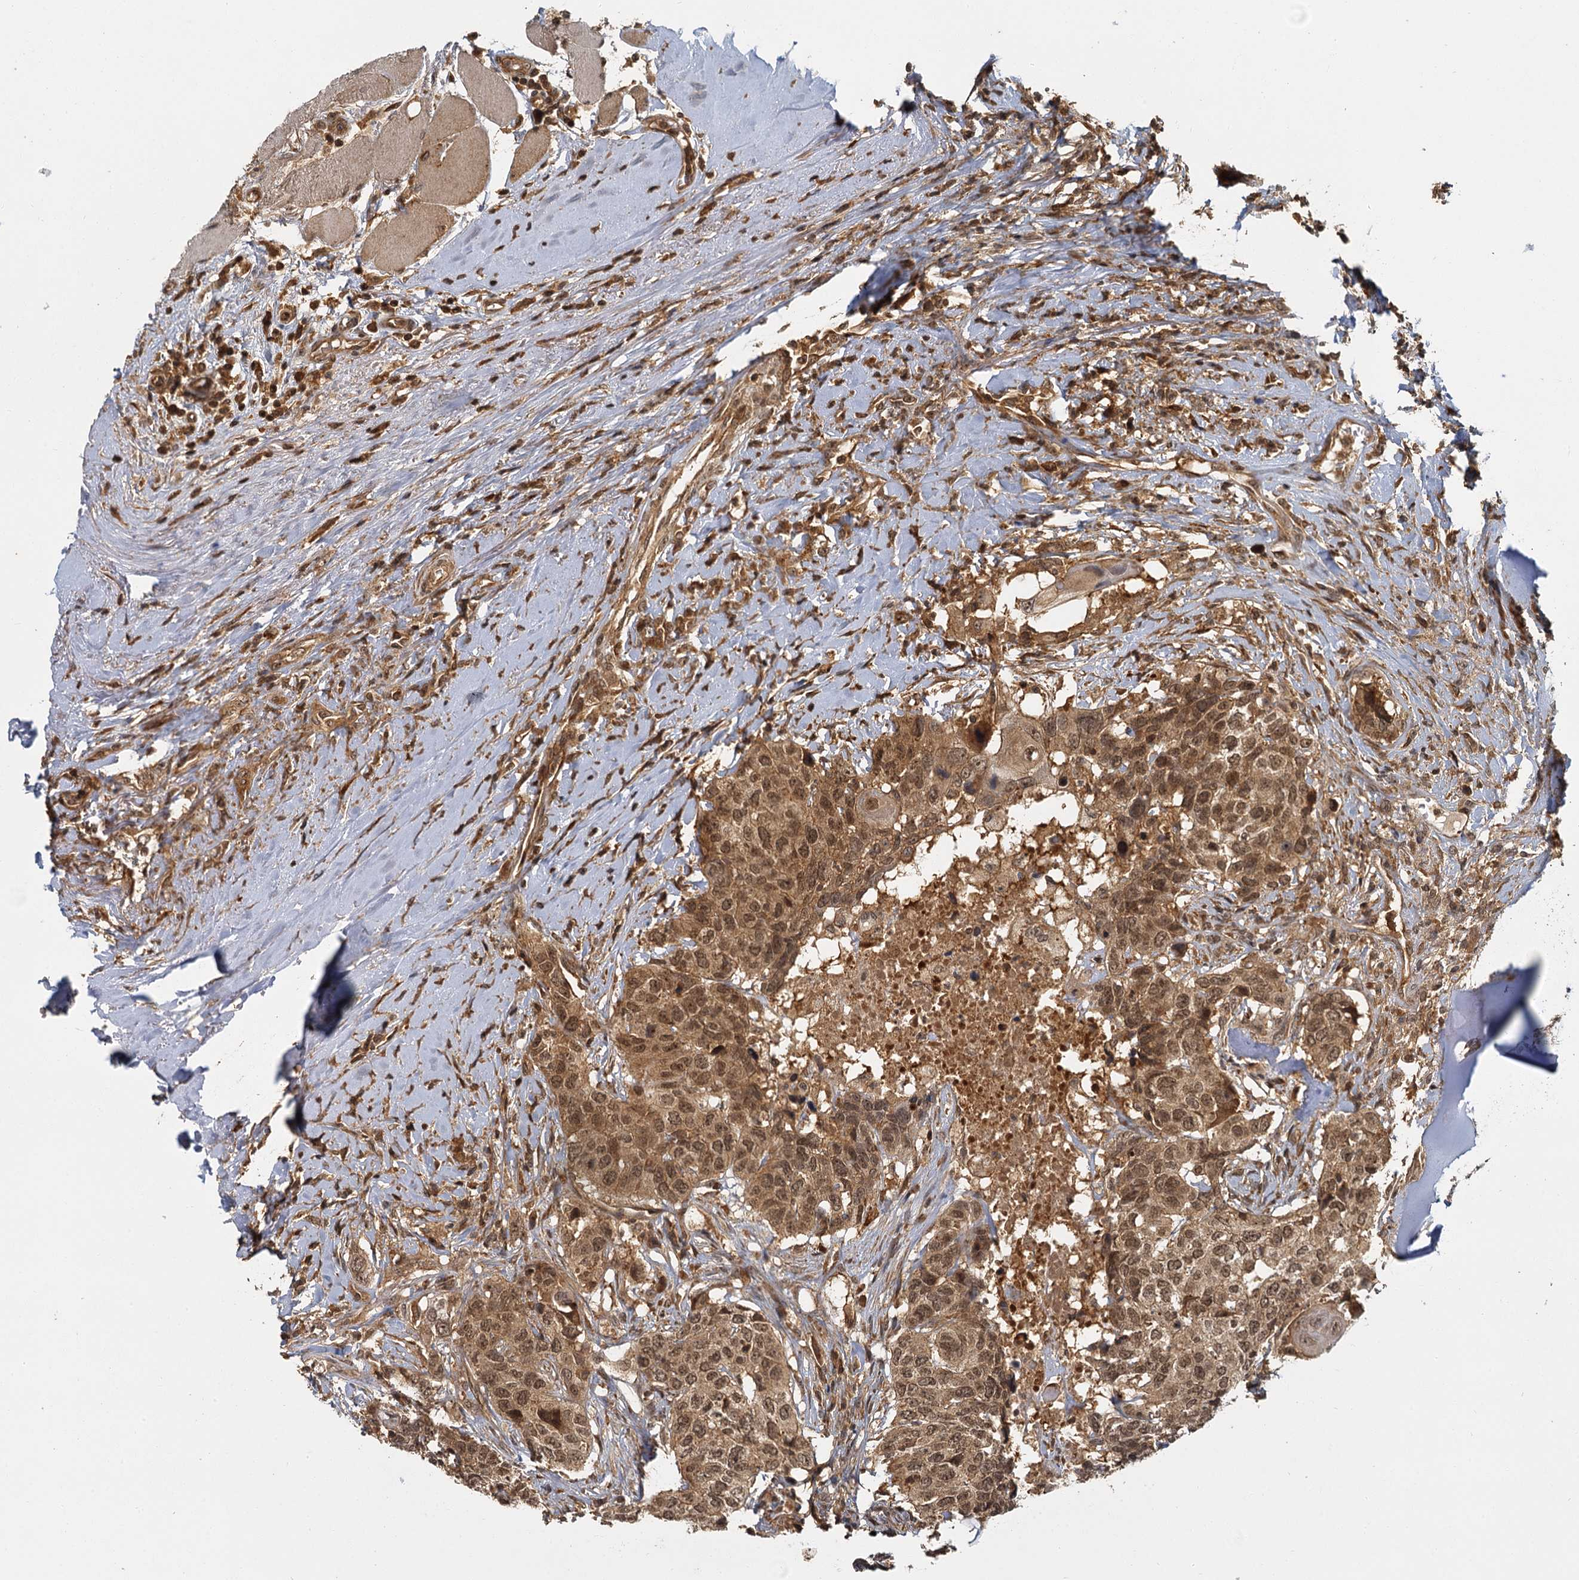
{"staining": {"intensity": "moderate", "quantity": ">75%", "location": "cytoplasmic/membranous,nuclear"}, "tissue": "head and neck cancer", "cell_type": "Tumor cells", "image_type": "cancer", "snomed": [{"axis": "morphology", "description": "Squamous cell carcinoma, NOS"}, {"axis": "topography", "description": "Head-Neck"}], "caption": "A brown stain highlights moderate cytoplasmic/membranous and nuclear expression of a protein in human head and neck cancer tumor cells. (DAB IHC, brown staining for protein, blue staining for nuclei).", "gene": "ZNF549", "patient": {"sex": "male", "age": 66}}